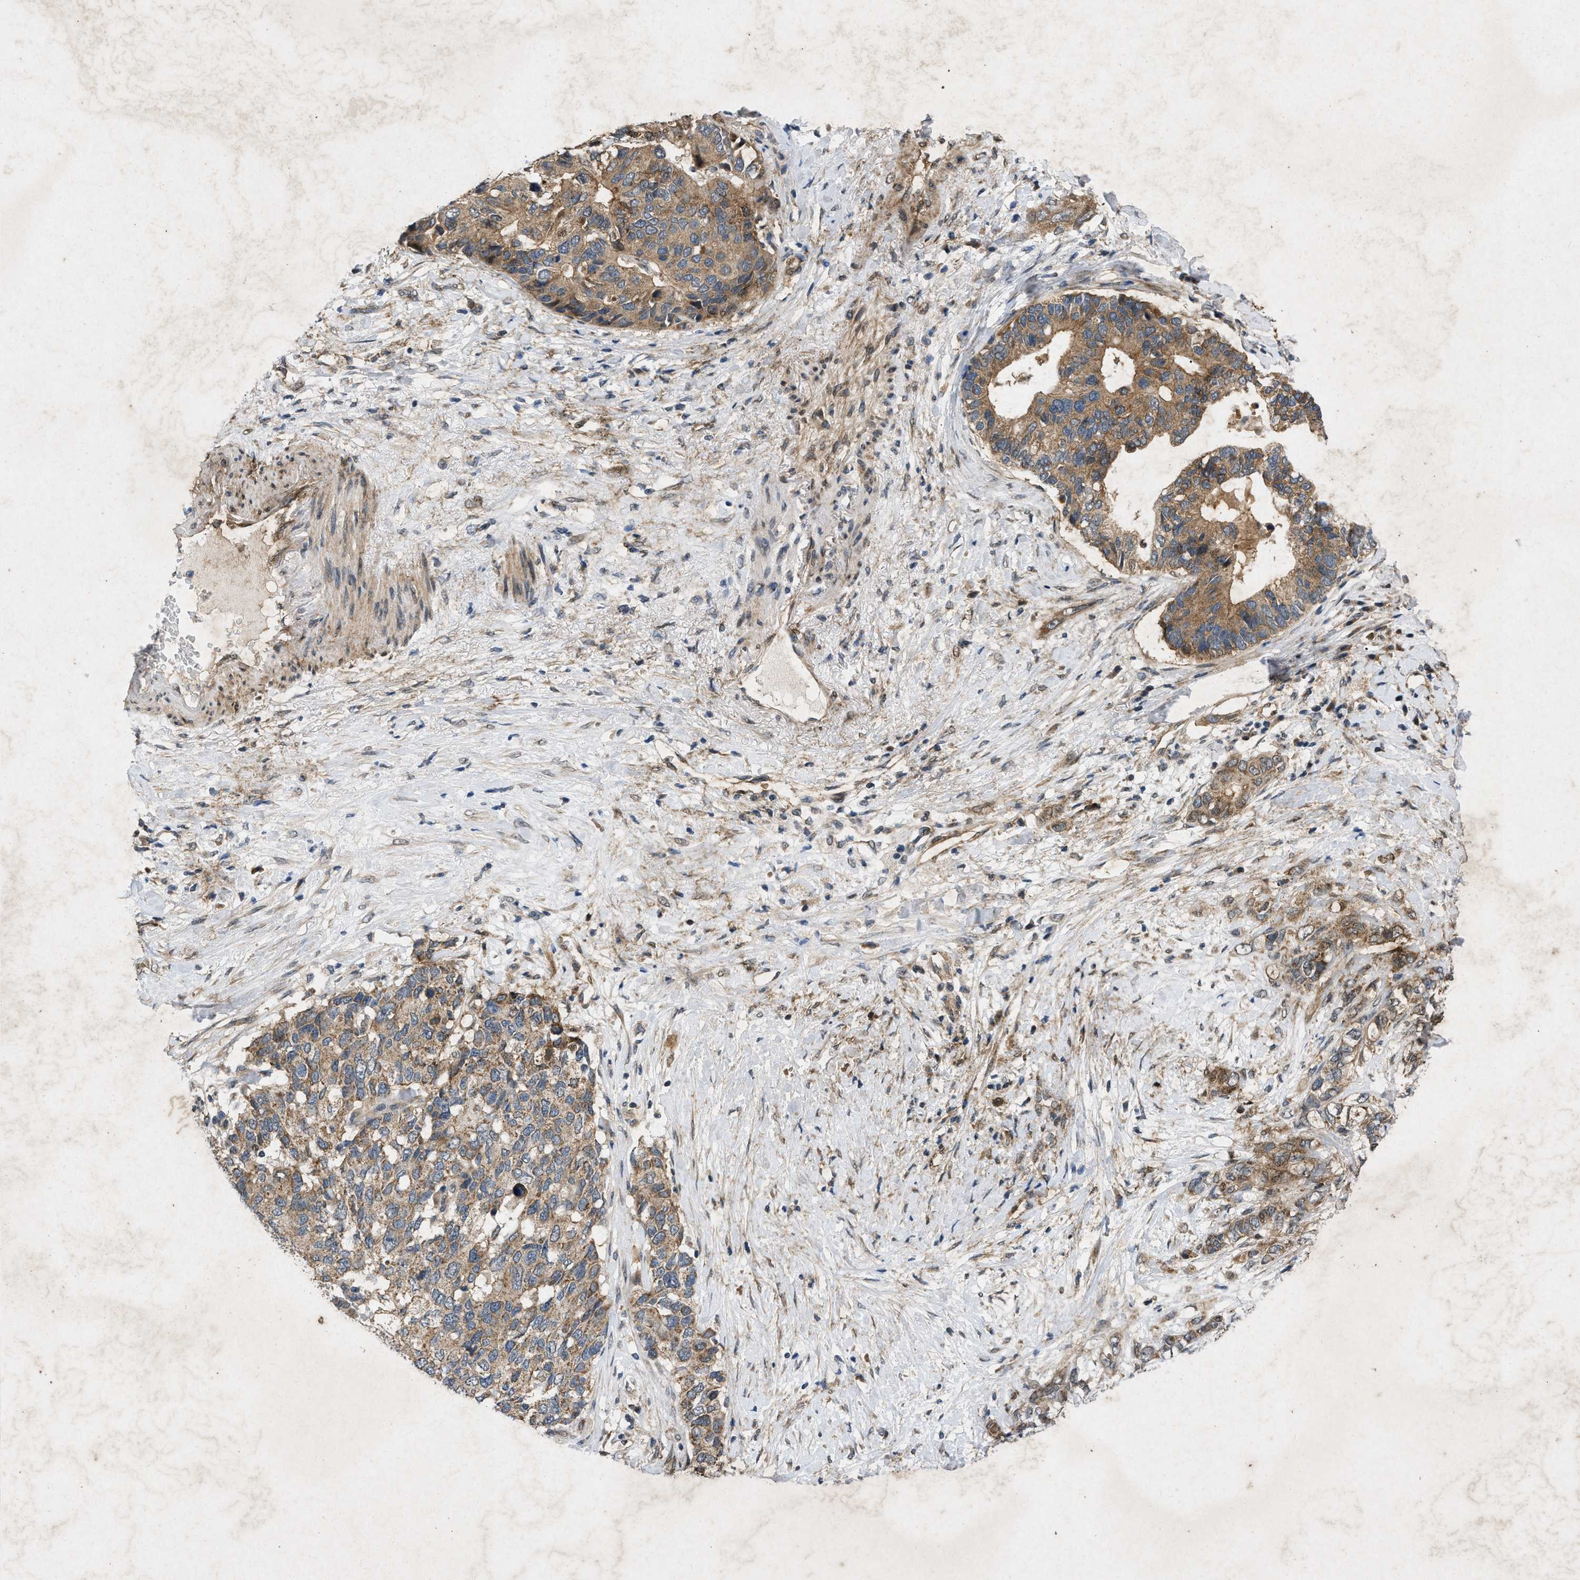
{"staining": {"intensity": "moderate", "quantity": ">75%", "location": "cytoplasmic/membranous"}, "tissue": "pancreatic cancer", "cell_type": "Tumor cells", "image_type": "cancer", "snomed": [{"axis": "morphology", "description": "Adenocarcinoma, NOS"}, {"axis": "topography", "description": "Pancreas"}], "caption": "Protein analysis of pancreatic cancer tissue exhibits moderate cytoplasmic/membranous staining in approximately >75% of tumor cells. The staining was performed using DAB (3,3'-diaminobenzidine), with brown indicating positive protein expression. Nuclei are stained blue with hematoxylin.", "gene": "PRKG2", "patient": {"sex": "female", "age": 56}}